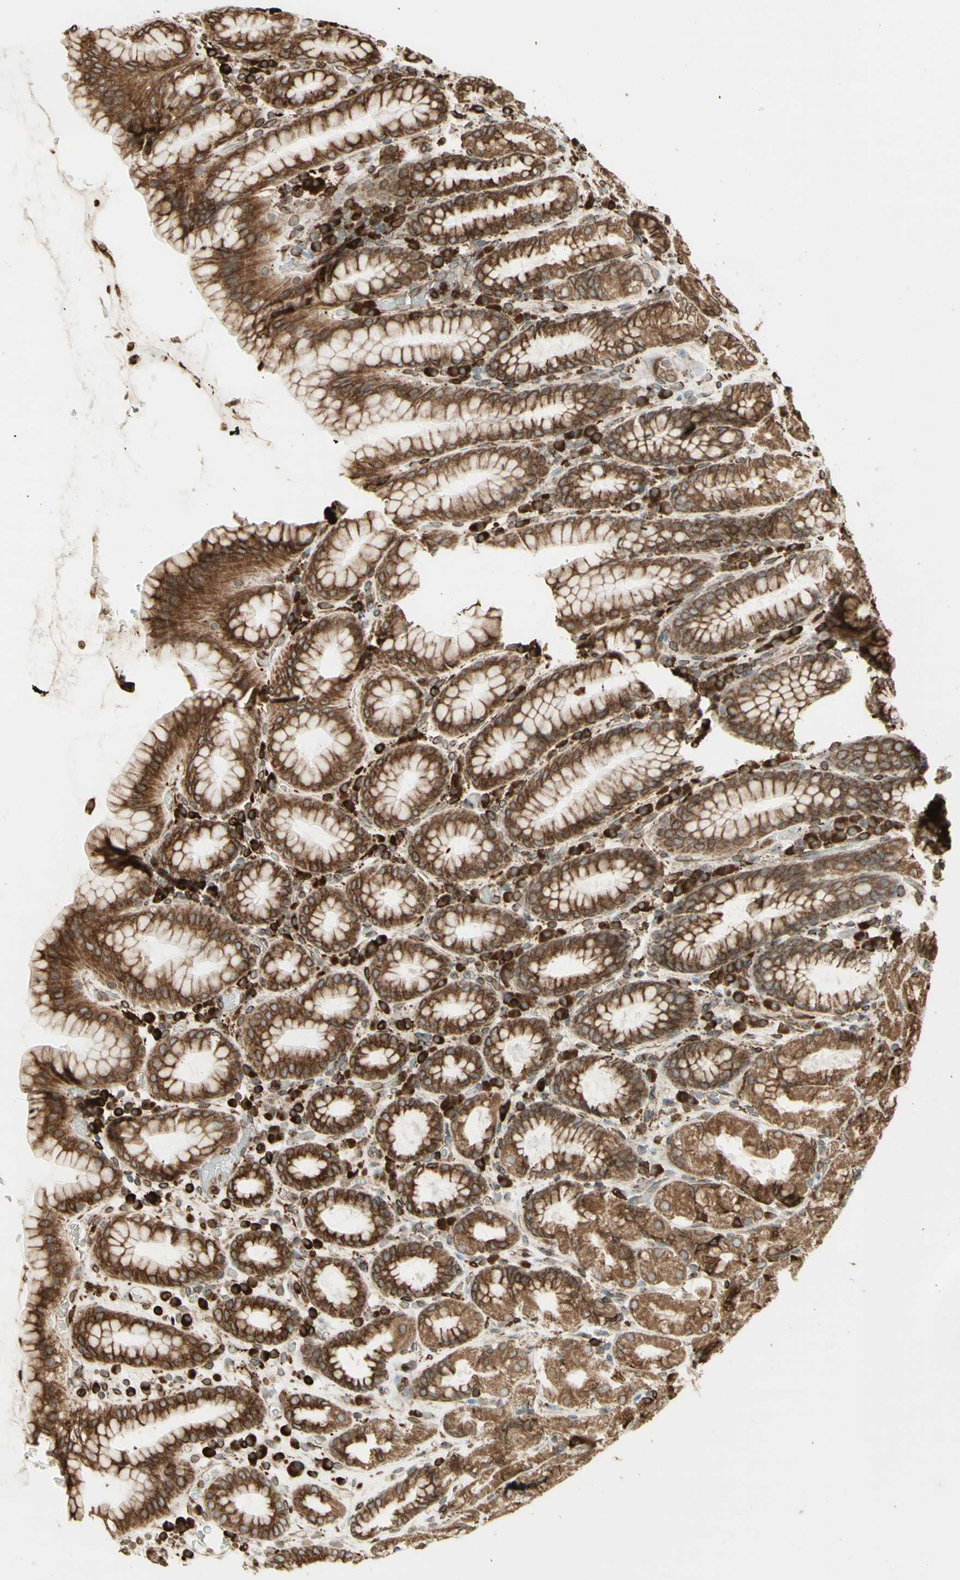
{"staining": {"intensity": "strong", "quantity": ">75%", "location": "cytoplasmic/membranous"}, "tissue": "stomach", "cell_type": "Glandular cells", "image_type": "normal", "snomed": [{"axis": "morphology", "description": "Normal tissue, NOS"}, {"axis": "topography", "description": "Stomach, upper"}], "caption": "Stomach stained with IHC exhibits strong cytoplasmic/membranous expression in about >75% of glandular cells.", "gene": "CANX", "patient": {"sex": "male", "age": 68}}